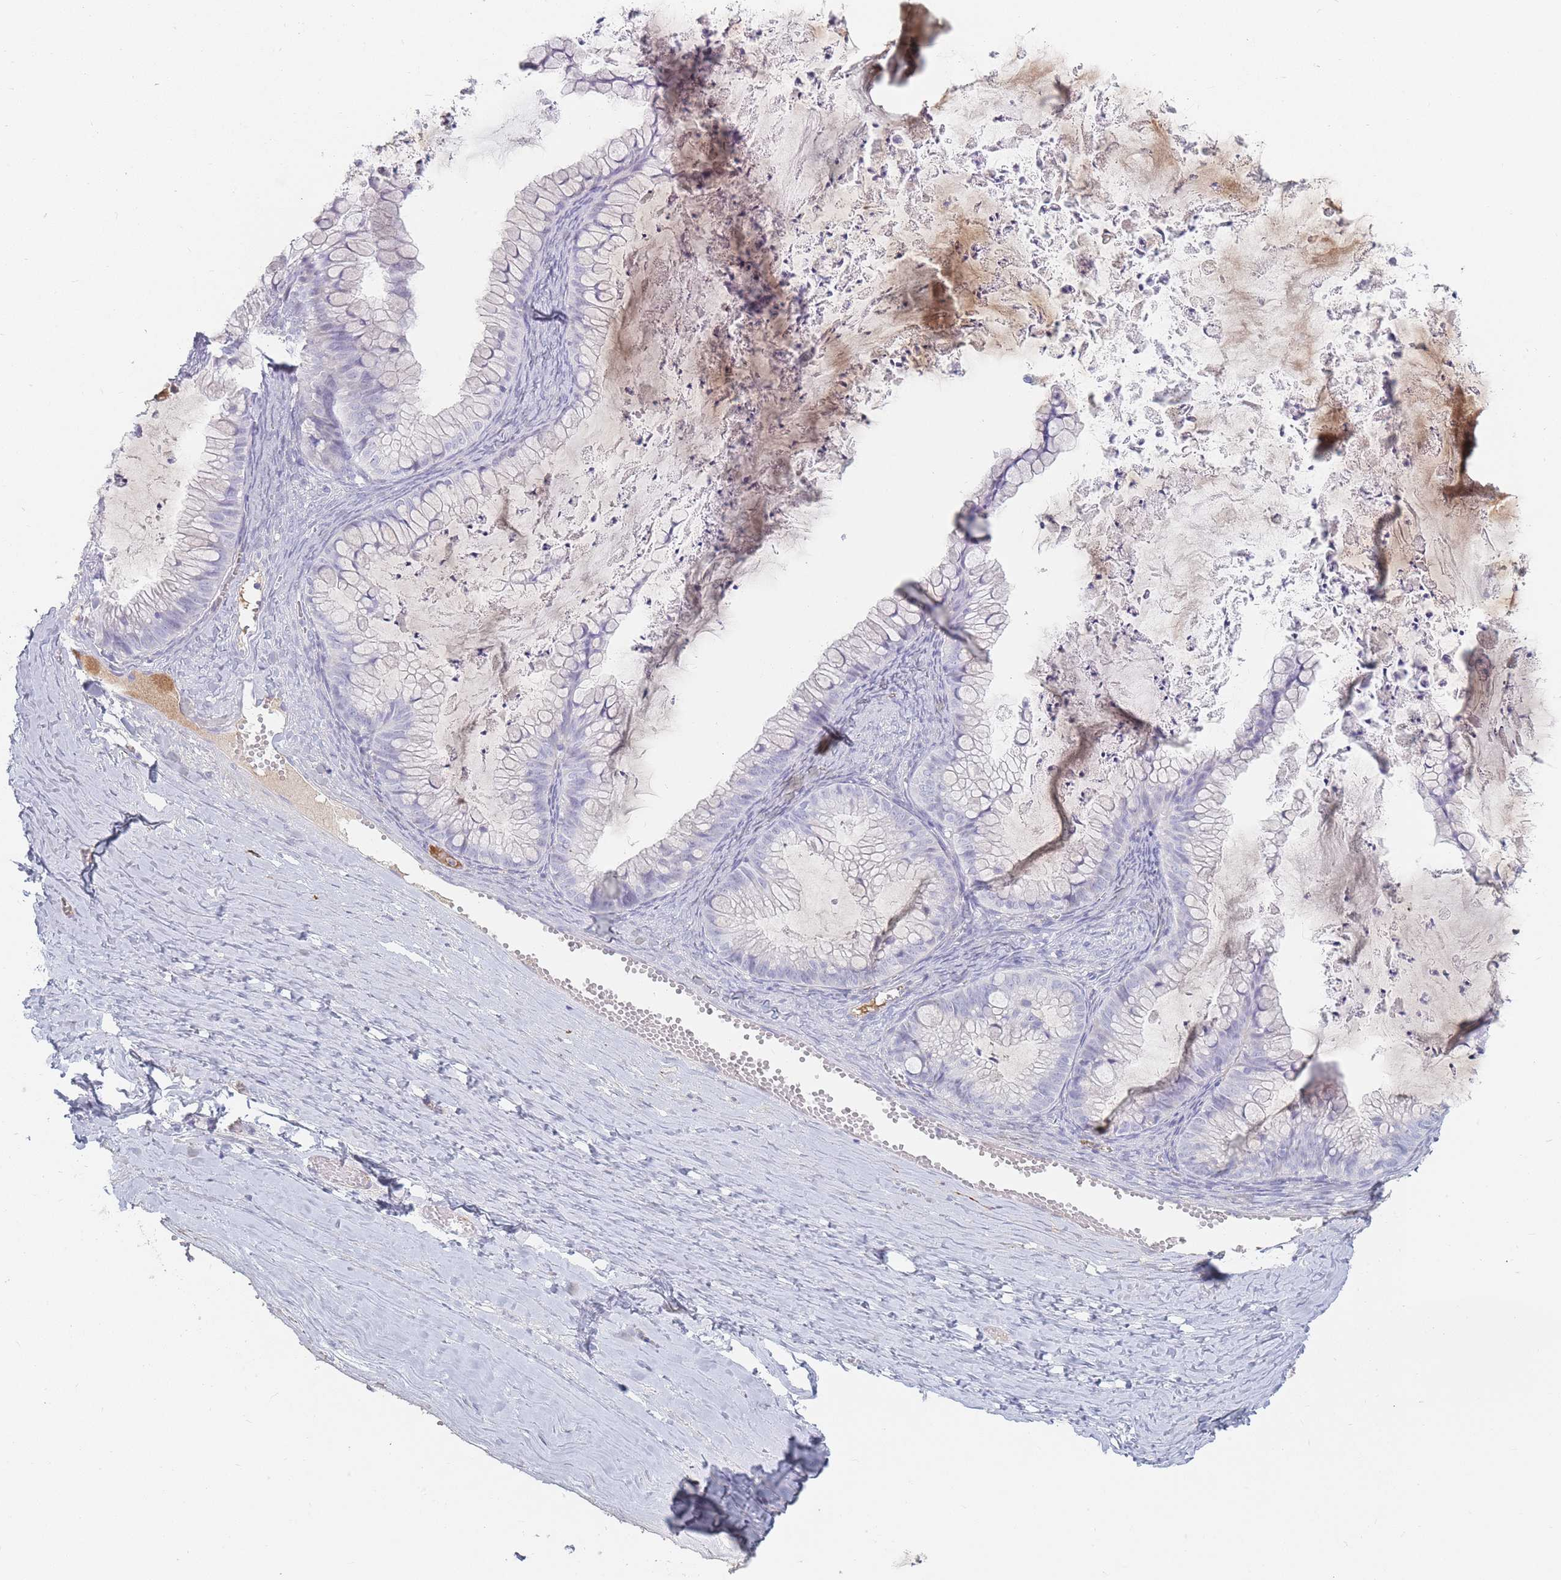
{"staining": {"intensity": "negative", "quantity": "none", "location": "none"}, "tissue": "ovarian cancer", "cell_type": "Tumor cells", "image_type": "cancer", "snomed": [{"axis": "morphology", "description": "Cystadenocarcinoma, mucinous, NOS"}, {"axis": "topography", "description": "Ovary"}], "caption": "Ovarian cancer was stained to show a protein in brown. There is no significant expression in tumor cells. (Brightfield microscopy of DAB (3,3'-diaminobenzidine) immunohistochemistry at high magnification).", "gene": "PRG4", "patient": {"sex": "female", "age": 35}}